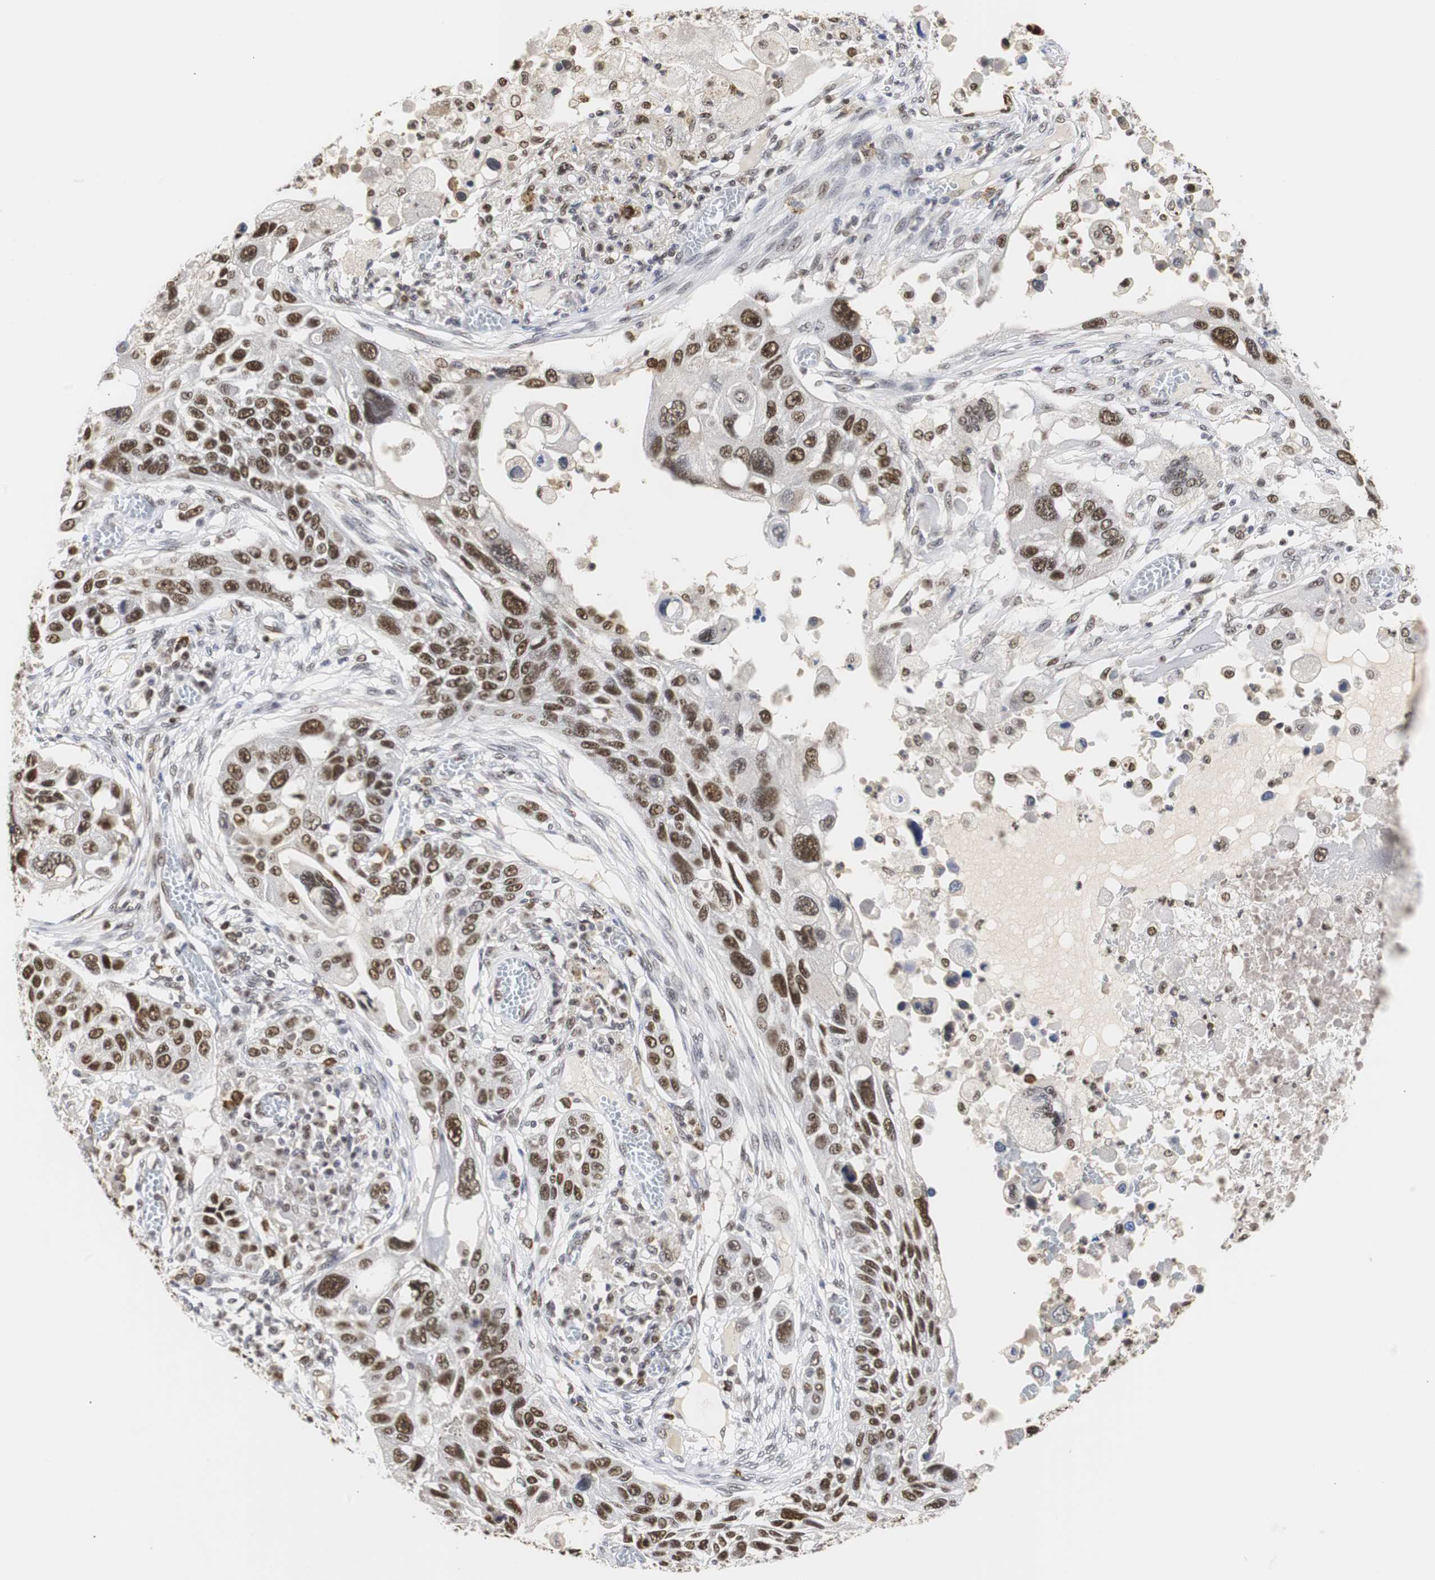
{"staining": {"intensity": "strong", "quantity": ">75%", "location": "nuclear"}, "tissue": "lung cancer", "cell_type": "Tumor cells", "image_type": "cancer", "snomed": [{"axis": "morphology", "description": "Squamous cell carcinoma, NOS"}, {"axis": "topography", "description": "Lung"}], "caption": "IHC image of squamous cell carcinoma (lung) stained for a protein (brown), which exhibits high levels of strong nuclear positivity in approximately >75% of tumor cells.", "gene": "ZFC3H1", "patient": {"sex": "male", "age": 71}}